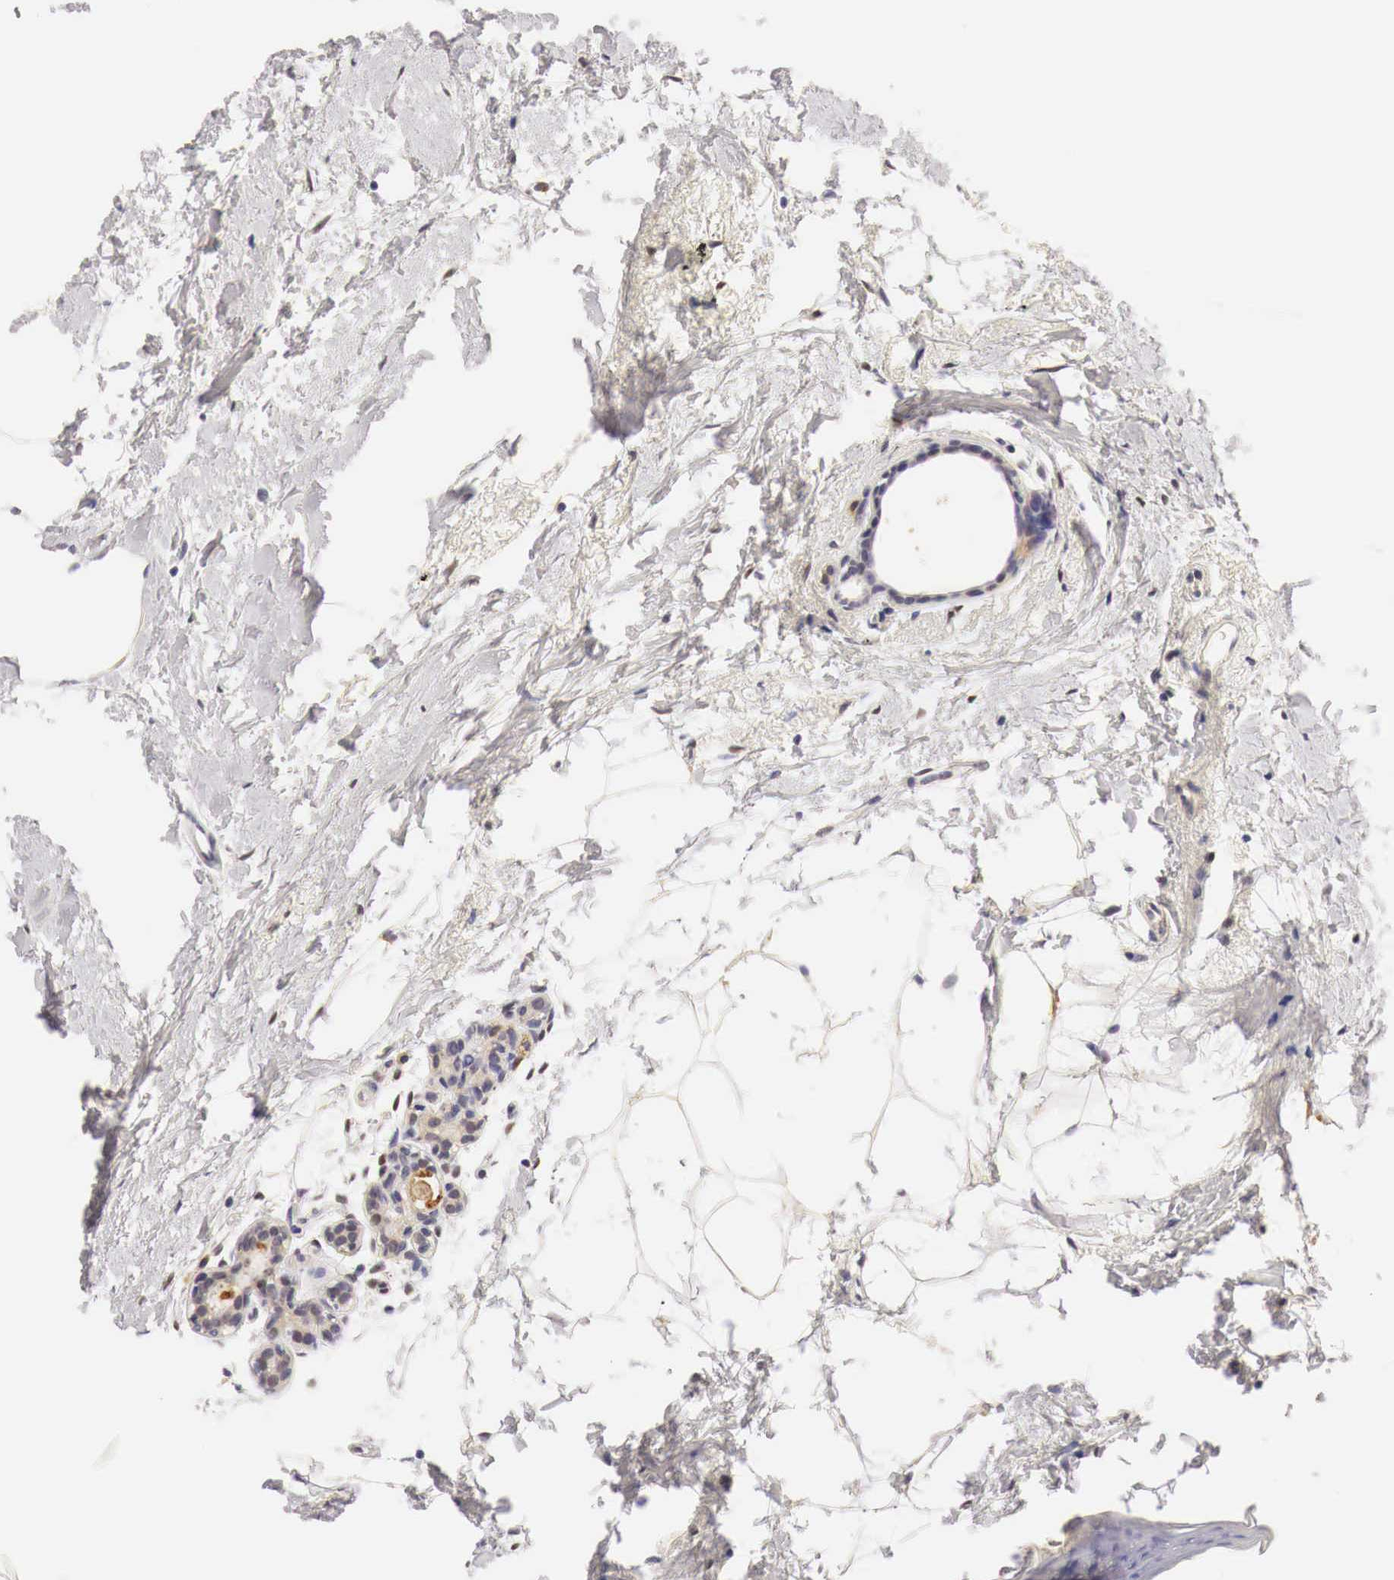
{"staining": {"intensity": "weak", "quantity": "25%-75%", "location": "cytoplasmic/membranous"}, "tissue": "breast cancer", "cell_type": "Tumor cells", "image_type": "cancer", "snomed": [{"axis": "morphology", "description": "Duct carcinoma"}, {"axis": "topography", "description": "Breast"}], "caption": "Immunohistochemistry of human invasive ductal carcinoma (breast) displays low levels of weak cytoplasmic/membranous expression in about 25%-75% of tumor cells. The staining is performed using DAB (3,3'-diaminobenzidine) brown chromogen to label protein expression. The nuclei are counter-stained blue using hematoxylin.", "gene": "CASP3", "patient": {"sex": "female", "age": 64}}